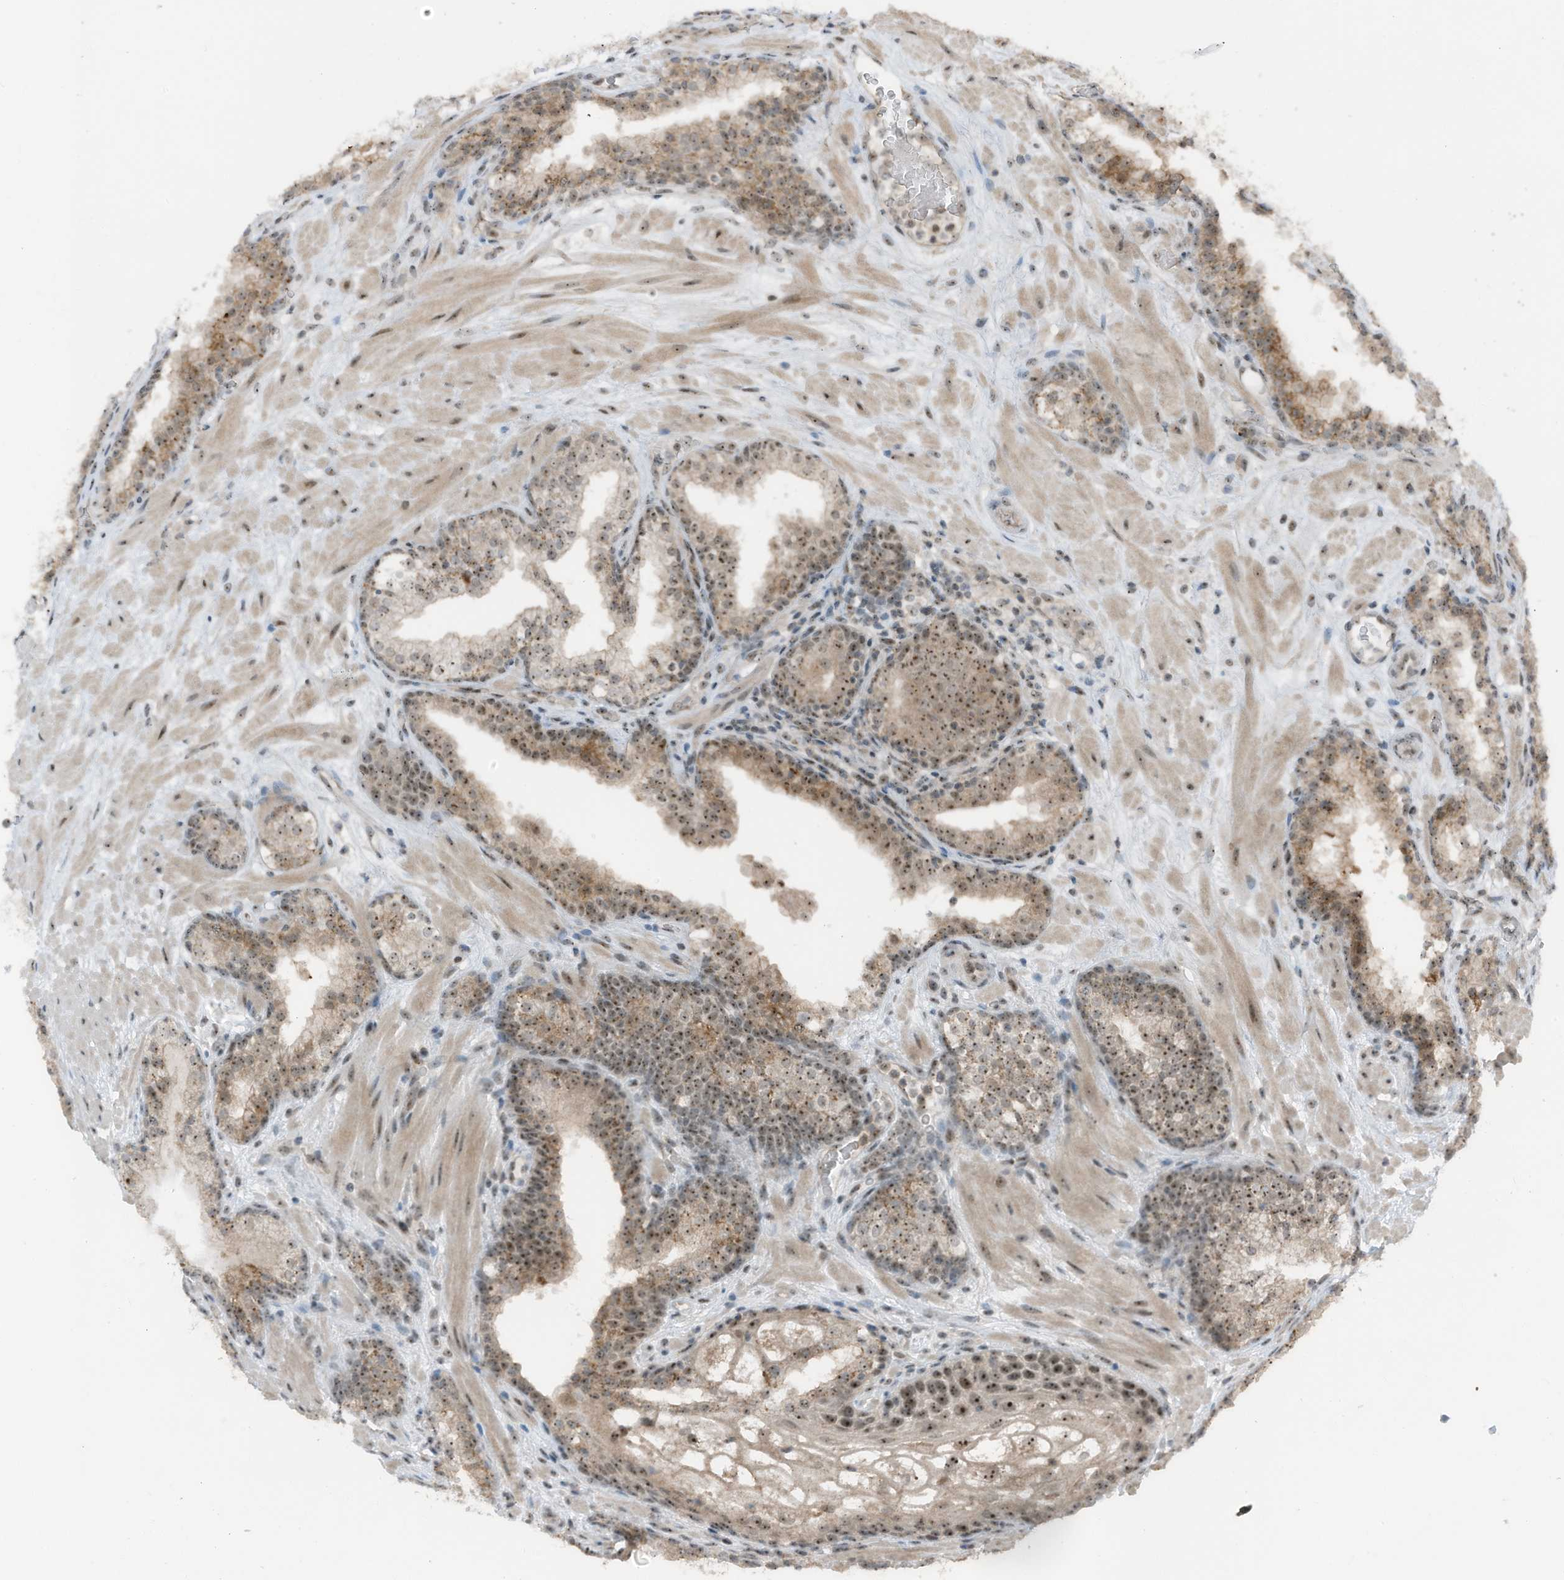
{"staining": {"intensity": "moderate", "quantity": ">75%", "location": "cytoplasmic/membranous,nuclear"}, "tissue": "prostate cancer", "cell_type": "Tumor cells", "image_type": "cancer", "snomed": [{"axis": "morphology", "description": "Adenocarcinoma, High grade"}, {"axis": "topography", "description": "Prostate"}], "caption": "Immunohistochemistry of prostate adenocarcinoma (high-grade) shows medium levels of moderate cytoplasmic/membranous and nuclear expression in approximately >75% of tumor cells.", "gene": "UTP3", "patient": {"sex": "male", "age": 56}}